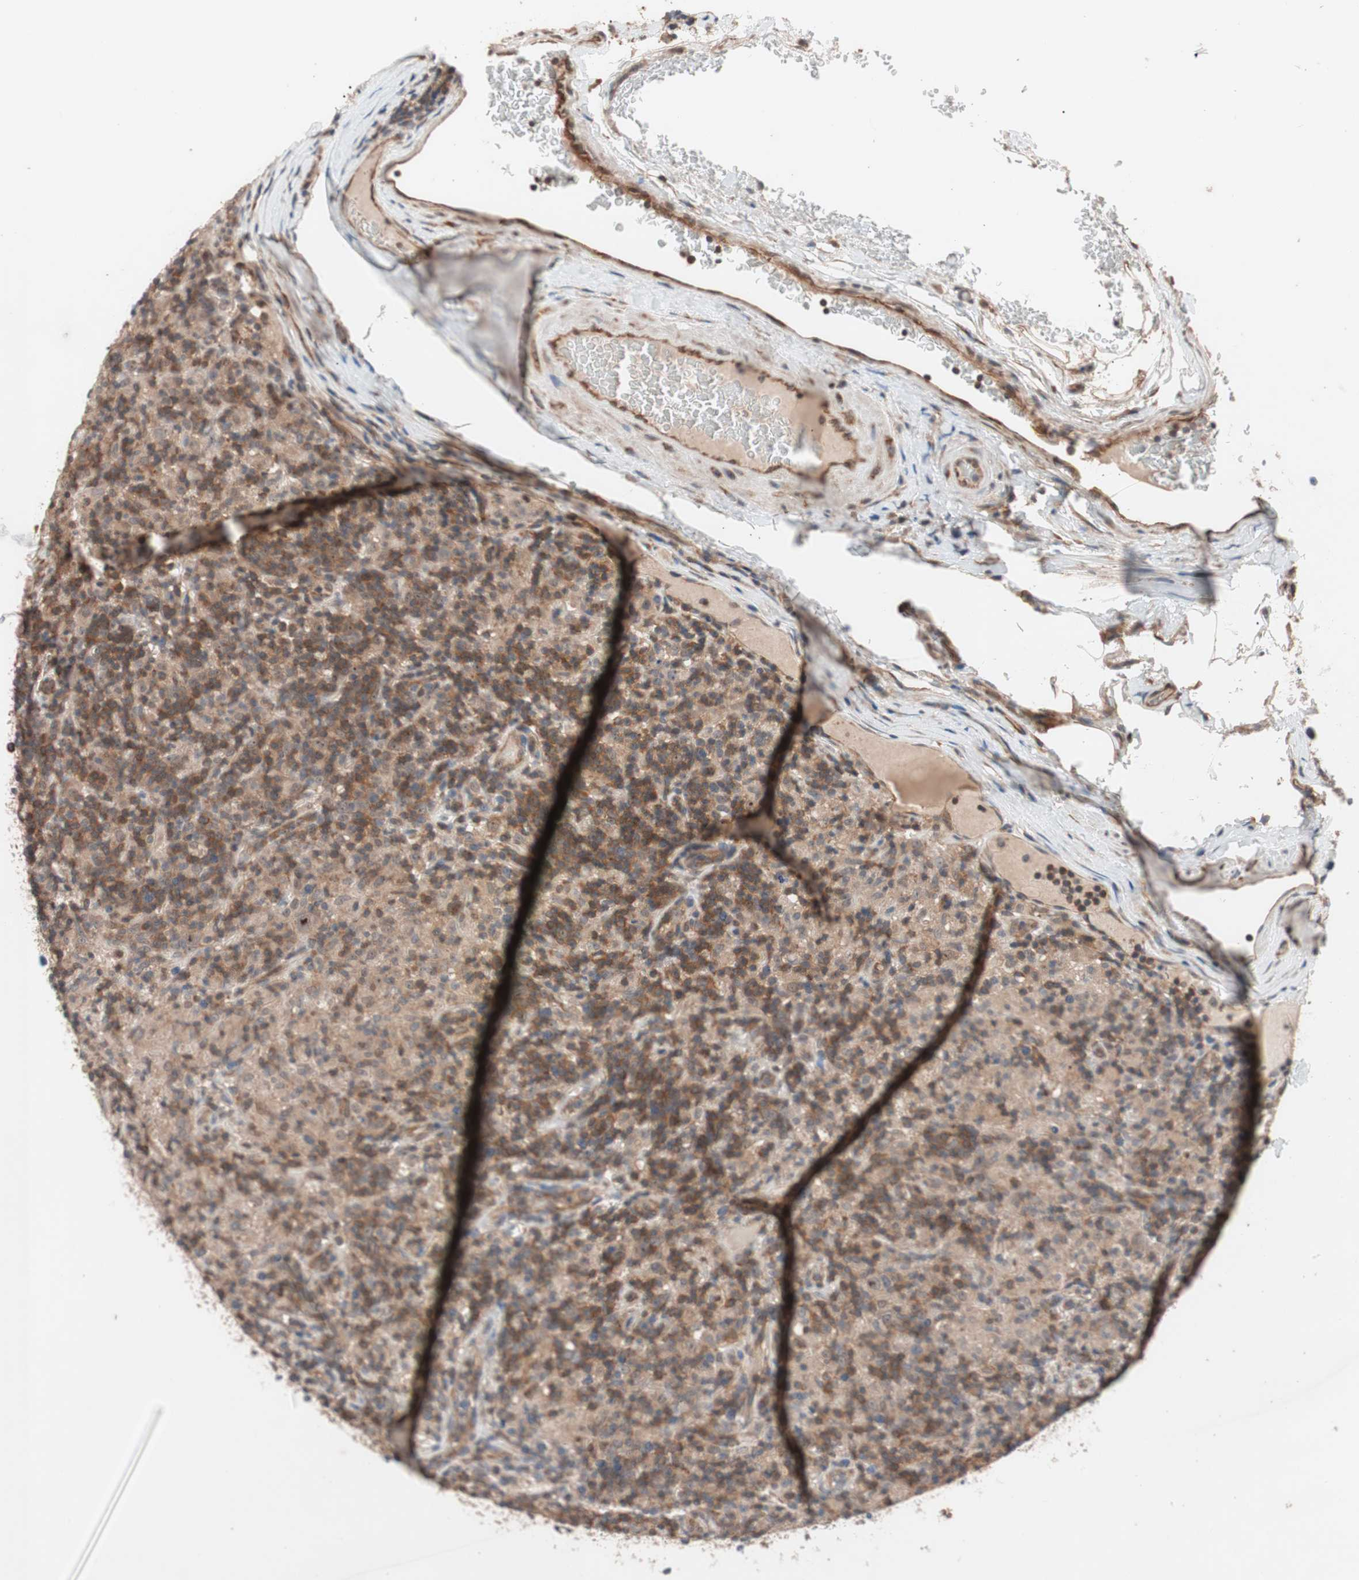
{"staining": {"intensity": "weak", "quantity": ">75%", "location": "cytoplasmic/membranous,nuclear"}, "tissue": "lymphoma", "cell_type": "Tumor cells", "image_type": "cancer", "snomed": [{"axis": "morphology", "description": "Hodgkin's disease, NOS"}, {"axis": "topography", "description": "Lymph node"}], "caption": "IHC of human Hodgkin's disease shows low levels of weak cytoplasmic/membranous and nuclear staining in about >75% of tumor cells. The protein of interest is shown in brown color, while the nuclei are stained blue.", "gene": "IRS1", "patient": {"sex": "male", "age": 70}}